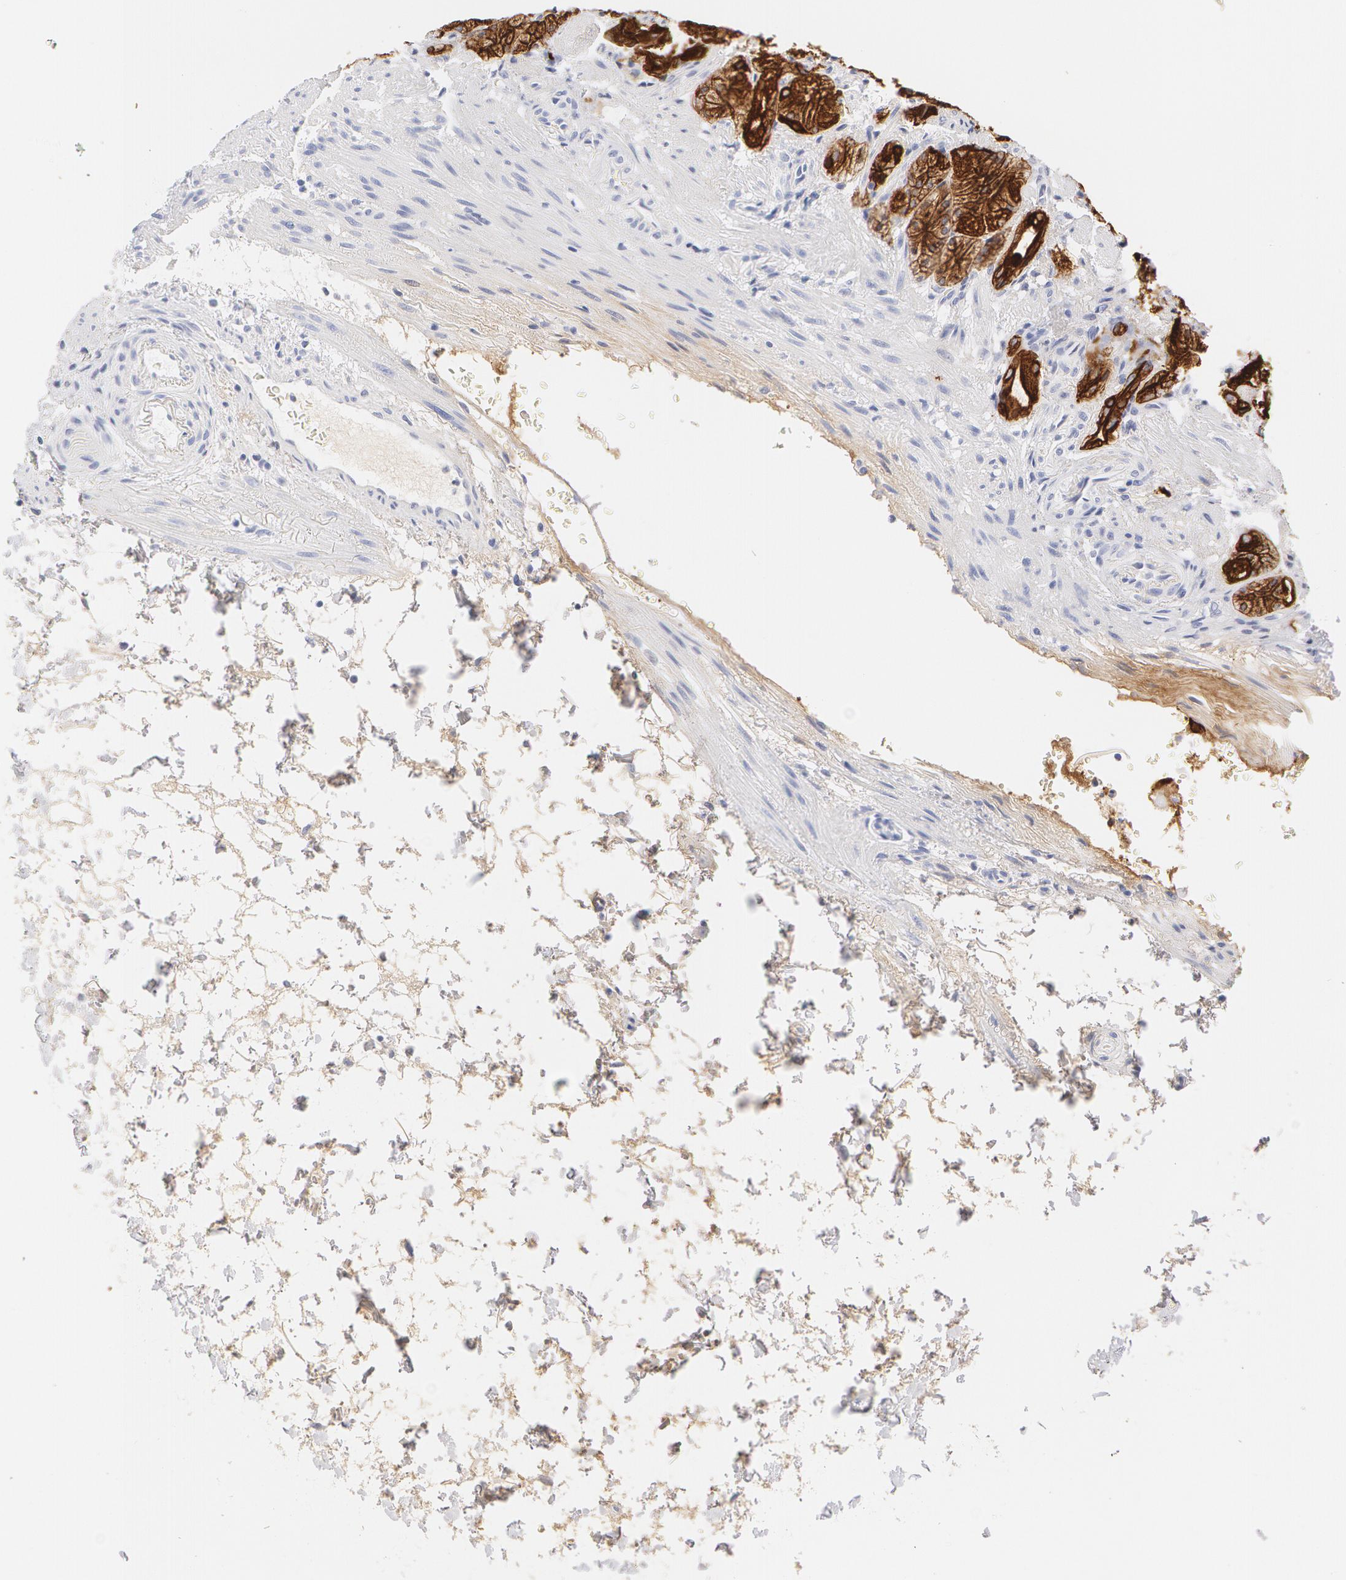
{"staining": {"intensity": "moderate", "quantity": ">75%", "location": "cytoplasmic/membranous"}, "tissue": "stomach", "cell_type": "Glandular cells", "image_type": "normal", "snomed": [{"axis": "morphology", "description": "Normal tissue, NOS"}, {"axis": "topography", "description": "Stomach, upper"}], "caption": "This micrograph displays normal stomach stained with immunohistochemistry to label a protein in brown. The cytoplasmic/membranous of glandular cells show moderate positivity for the protein. Nuclei are counter-stained blue.", "gene": "KRT8", "patient": {"sex": "female", "age": 75}}